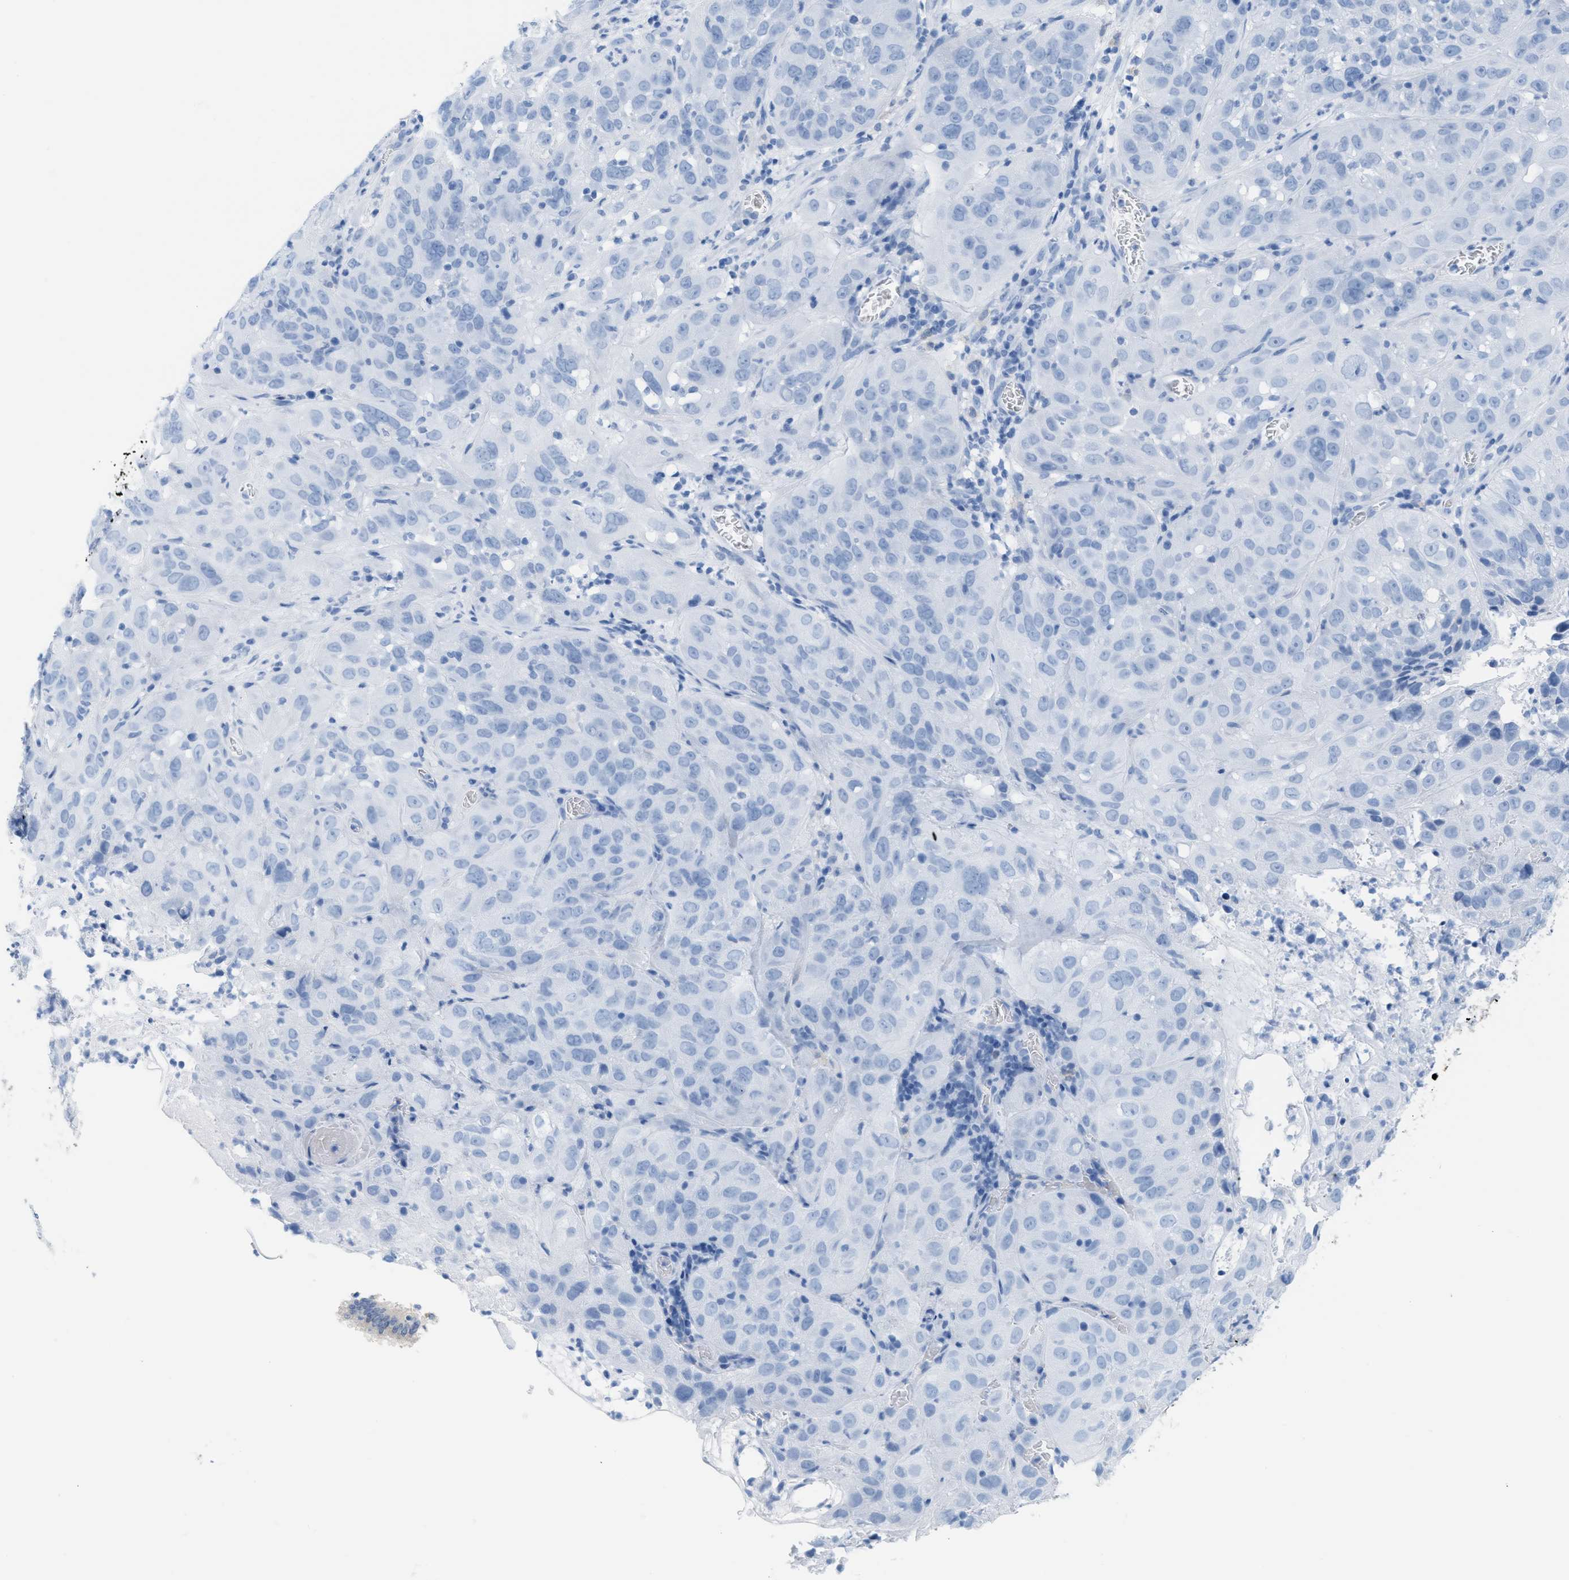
{"staining": {"intensity": "negative", "quantity": "none", "location": "none"}, "tissue": "cervical cancer", "cell_type": "Tumor cells", "image_type": "cancer", "snomed": [{"axis": "morphology", "description": "Squamous cell carcinoma, NOS"}, {"axis": "topography", "description": "Cervix"}], "caption": "A histopathology image of squamous cell carcinoma (cervical) stained for a protein displays no brown staining in tumor cells.", "gene": "ASGR1", "patient": {"sex": "female", "age": 32}}